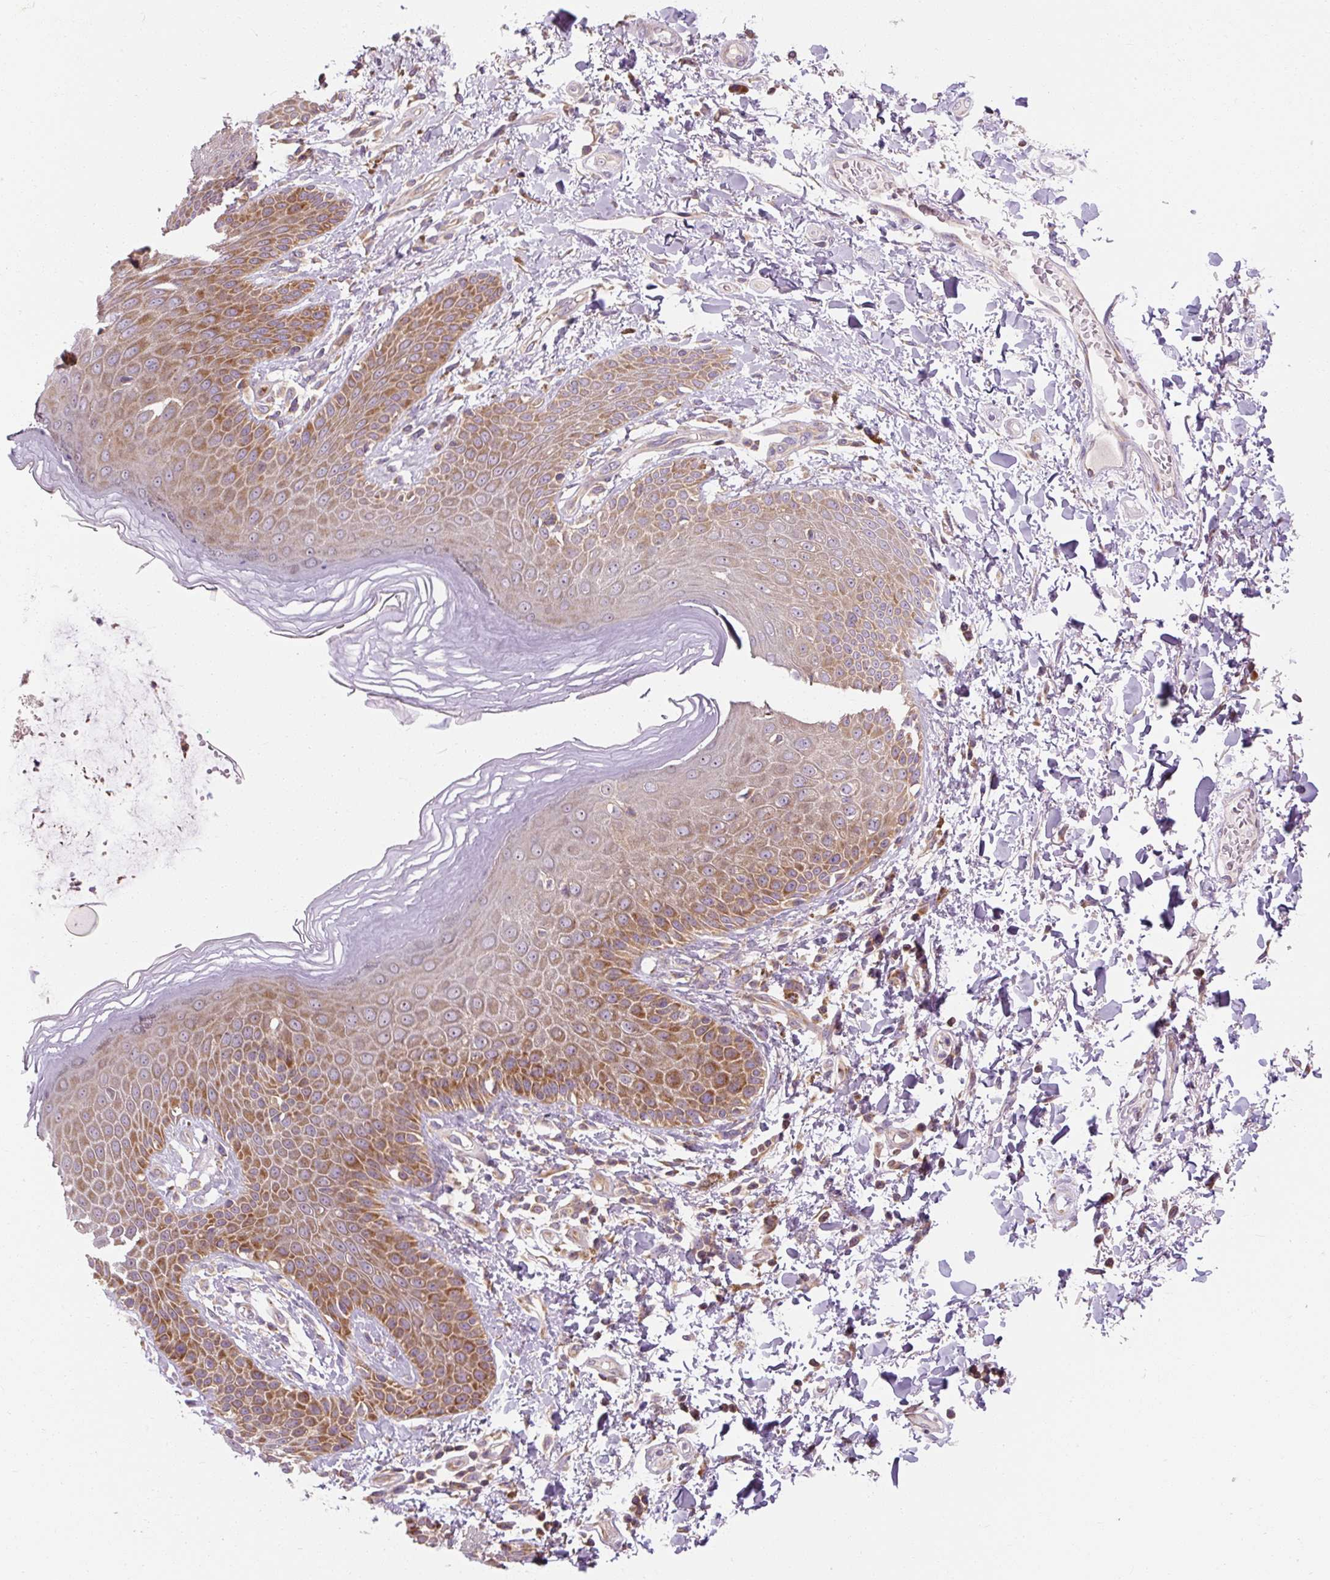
{"staining": {"intensity": "moderate", "quantity": ">75%", "location": "cytoplasmic/membranous"}, "tissue": "skin", "cell_type": "Epidermal cells", "image_type": "normal", "snomed": [{"axis": "morphology", "description": "Normal tissue, NOS"}, {"axis": "topography", "description": "Peripheral nerve tissue"}], "caption": "This is an image of IHC staining of benign skin, which shows moderate staining in the cytoplasmic/membranous of epidermal cells.", "gene": "PRSS48", "patient": {"sex": "male", "age": 51}}